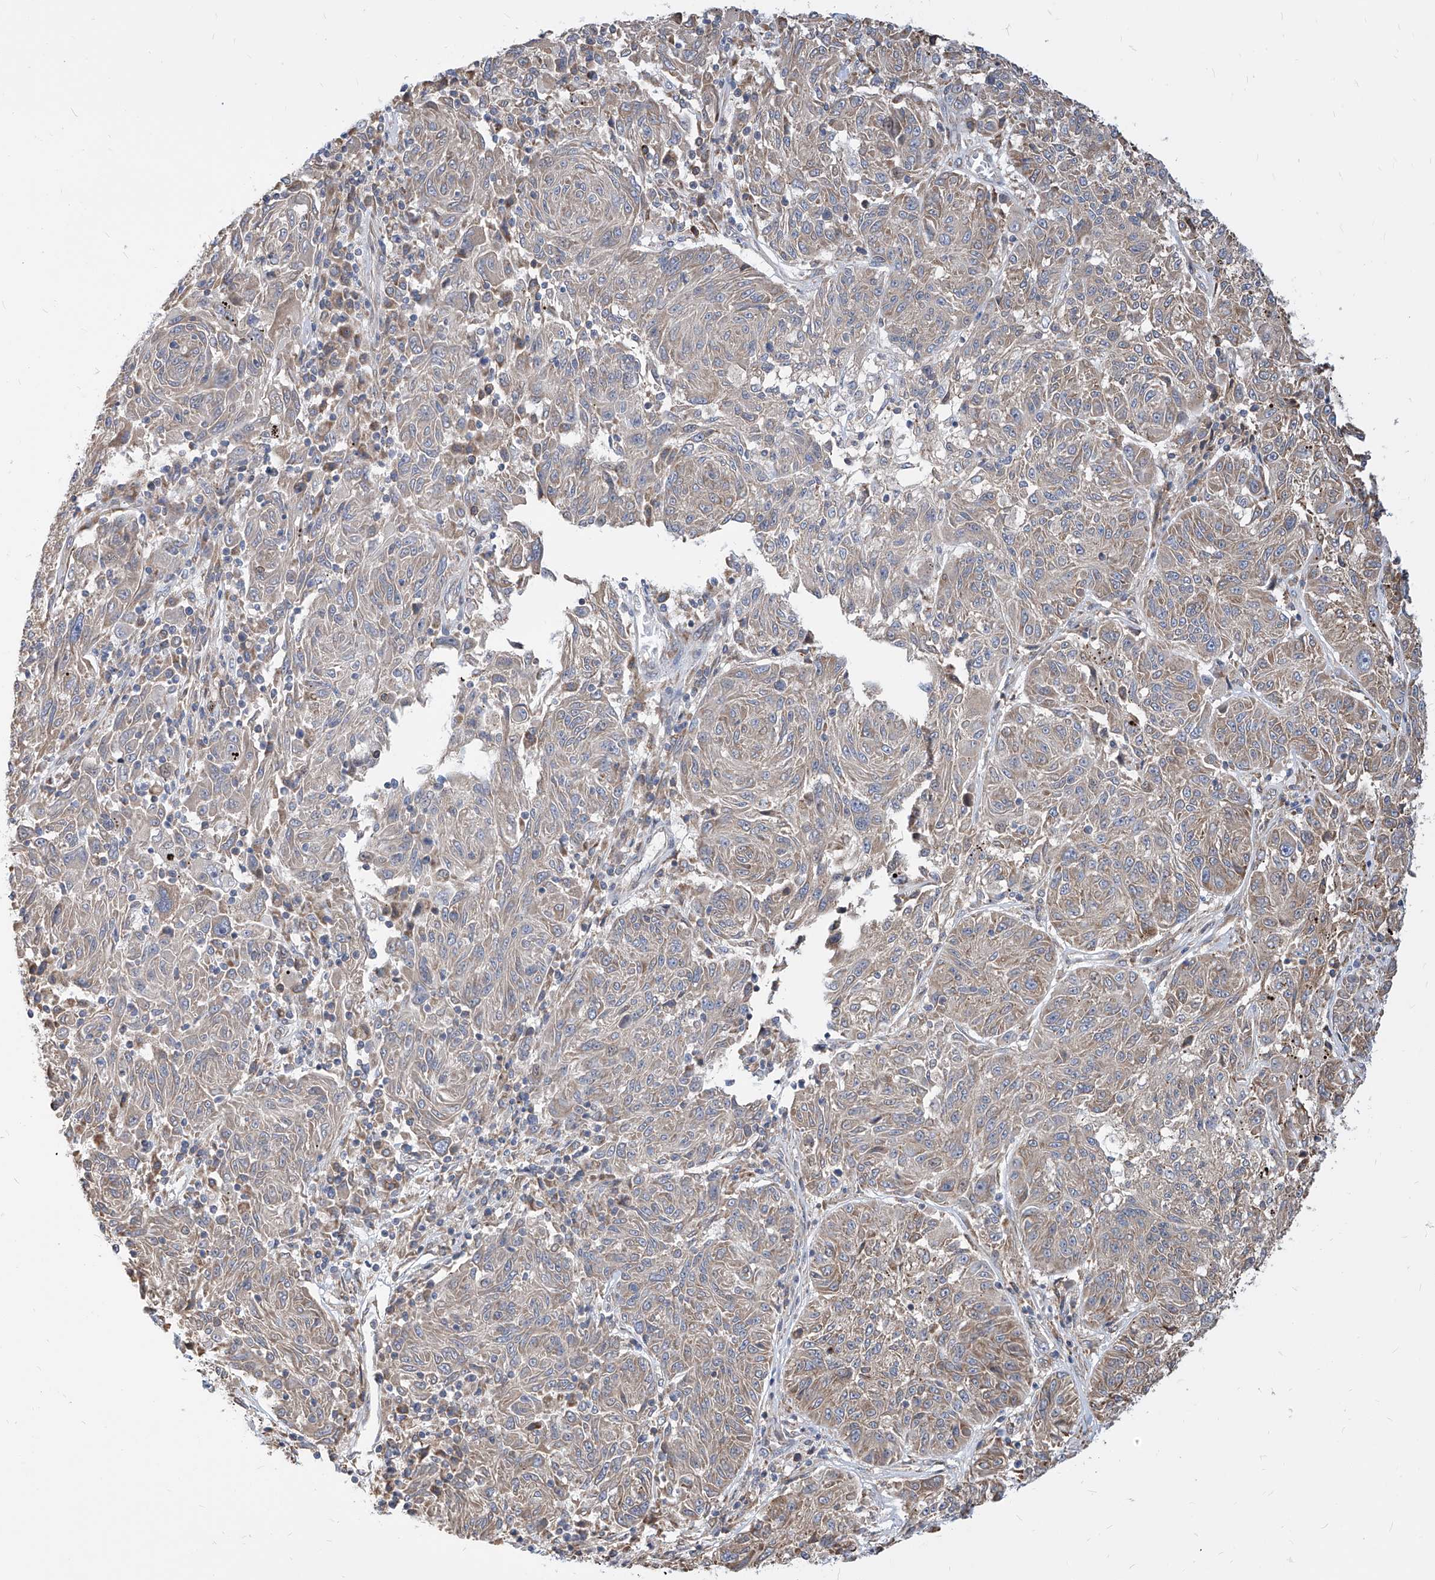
{"staining": {"intensity": "weak", "quantity": "<25%", "location": "cytoplasmic/membranous"}, "tissue": "melanoma", "cell_type": "Tumor cells", "image_type": "cancer", "snomed": [{"axis": "morphology", "description": "Malignant melanoma, NOS"}, {"axis": "topography", "description": "Skin"}], "caption": "Human melanoma stained for a protein using immunohistochemistry demonstrates no positivity in tumor cells.", "gene": "FAM83B", "patient": {"sex": "male", "age": 53}}